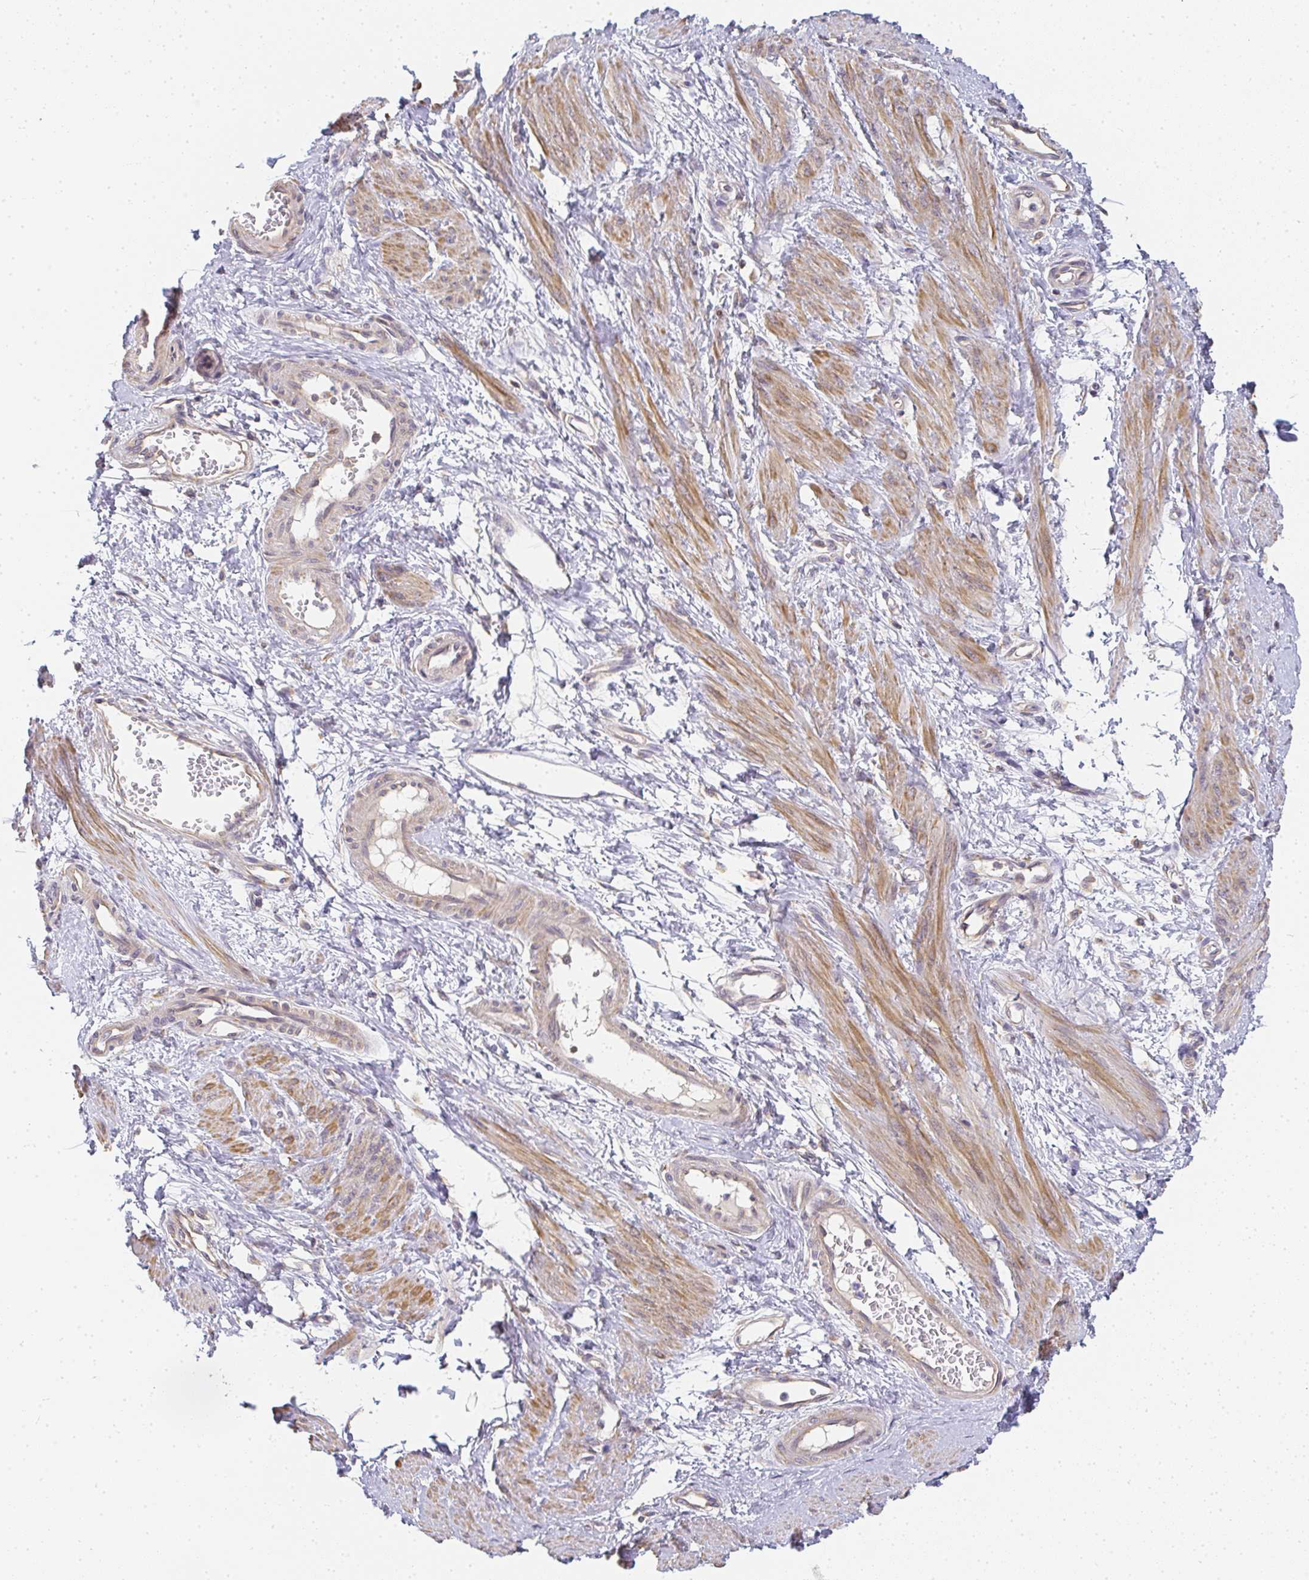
{"staining": {"intensity": "moderate", "quantity": ">75%", "location": "cytoplasmic/membranous"}, "tissue": "smooth muscle", "cell_type": "Smooth muscle cells", "image_type": "normal", "snomed": [{"axis": "morphology", "description": "Normal tissue, NOS"}, {"axis": "topography", "description": "Smooth muscle"}, {"axis": "topography", "description": "Uterus"}], "caption": "Smooth muscle stained for a protein exhibits moderate cytoplasmic/membranous positivity in smooth muscle cells.", "gene": "SLC35B3", "patient": {"sex": "female", "age": 39}}